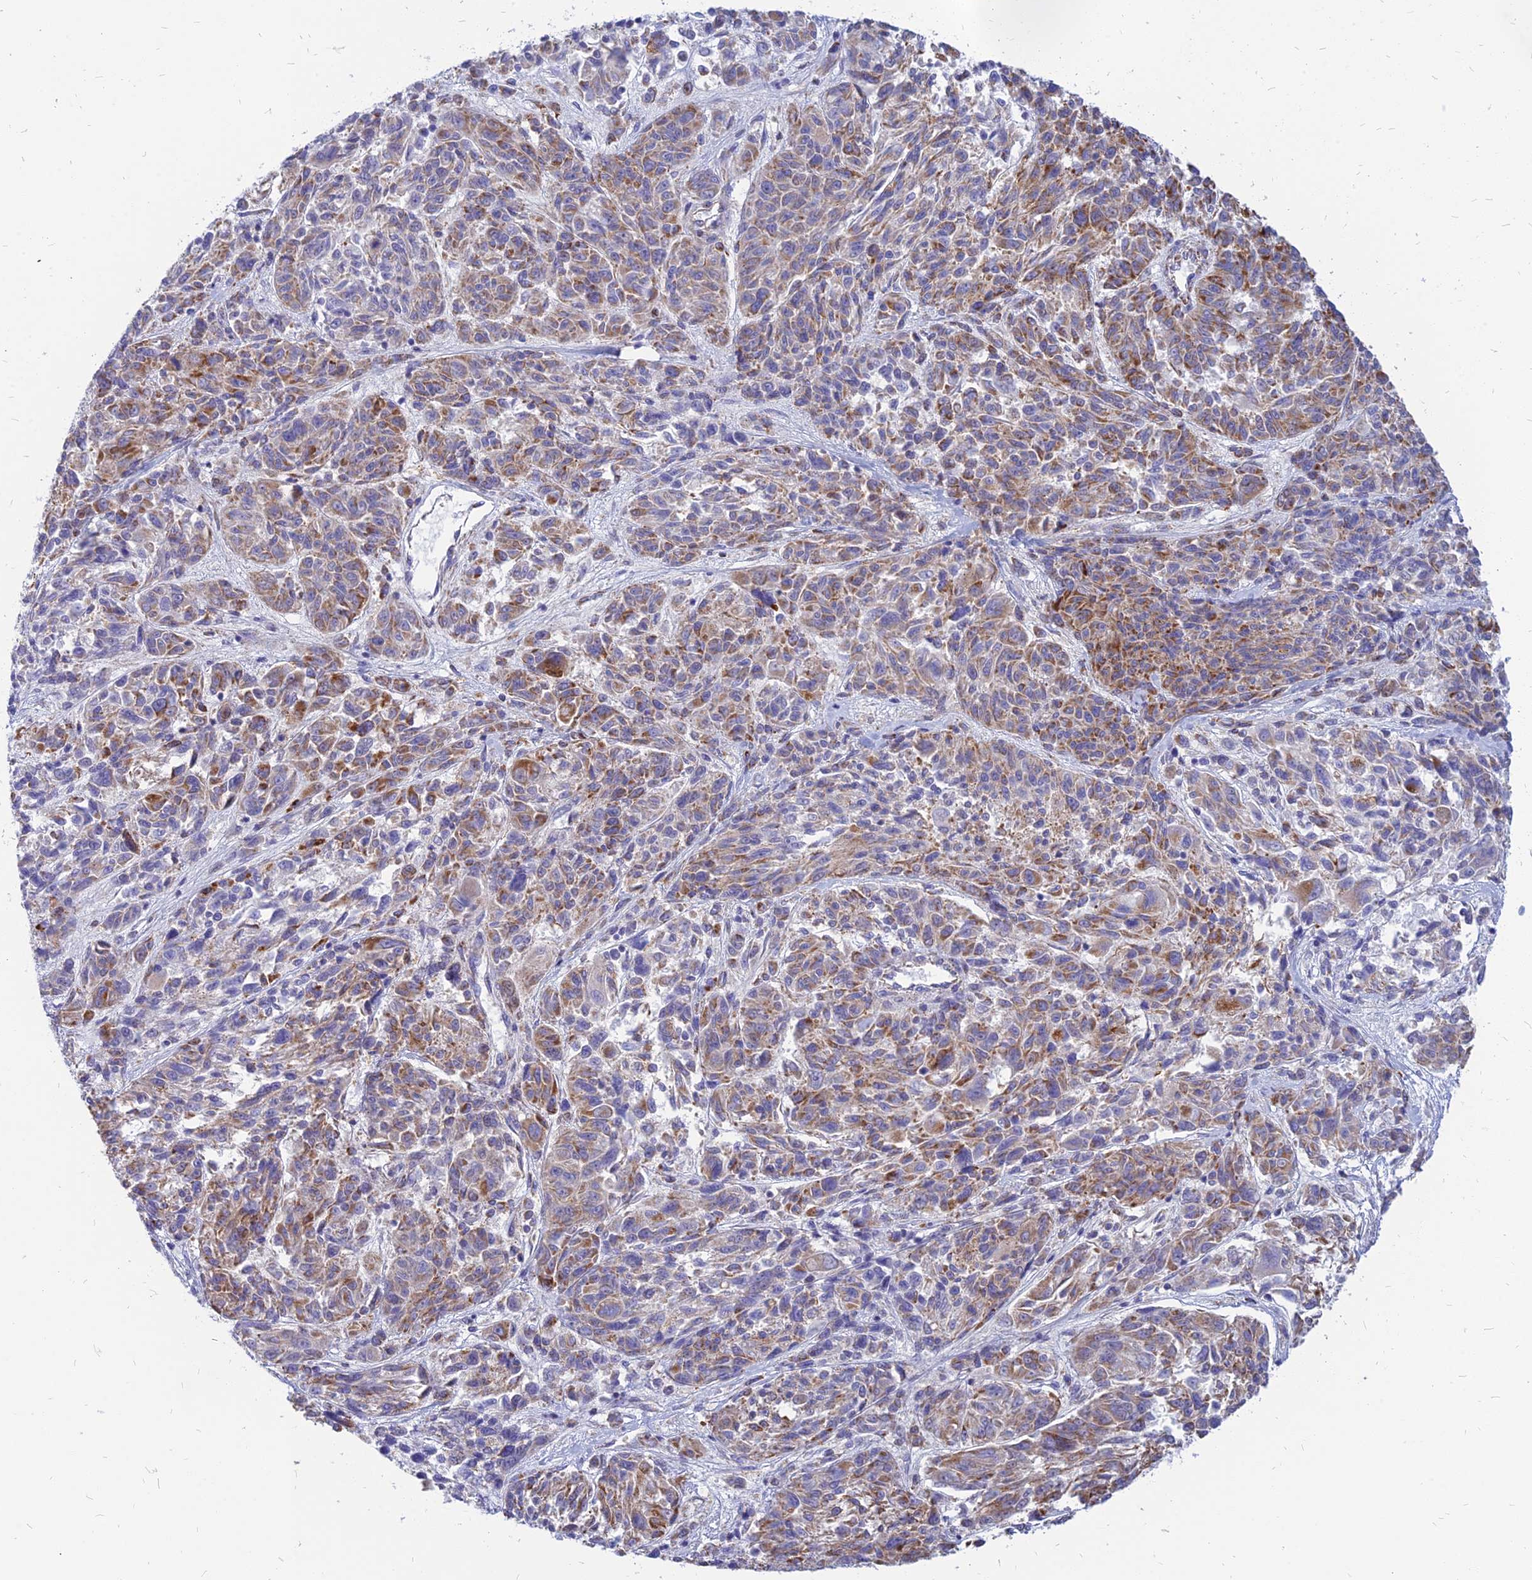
{"staining": {"intensity": "moderate", "quantity": "25%-75%", "location": "cytoplasmic/membranous"}, "tissue": "melanoma", "cell_type": "Tumor cells", "image_type": "cancer", "snomed": [{"axis": "morphology", "description": "Malignant melanoma, NOS"}, {"axis": "topography", "description": "Skin"}], "caption": "Immunohistochemistry histopathology image of malignant melanoma stained for a protein (brown), which displays medium levels of moderate cytoplasmic/membranous expression in about 25%-75% of tumor cells.", "gene": "PACC1", "patient": {"sex": "male", "age": 53}}